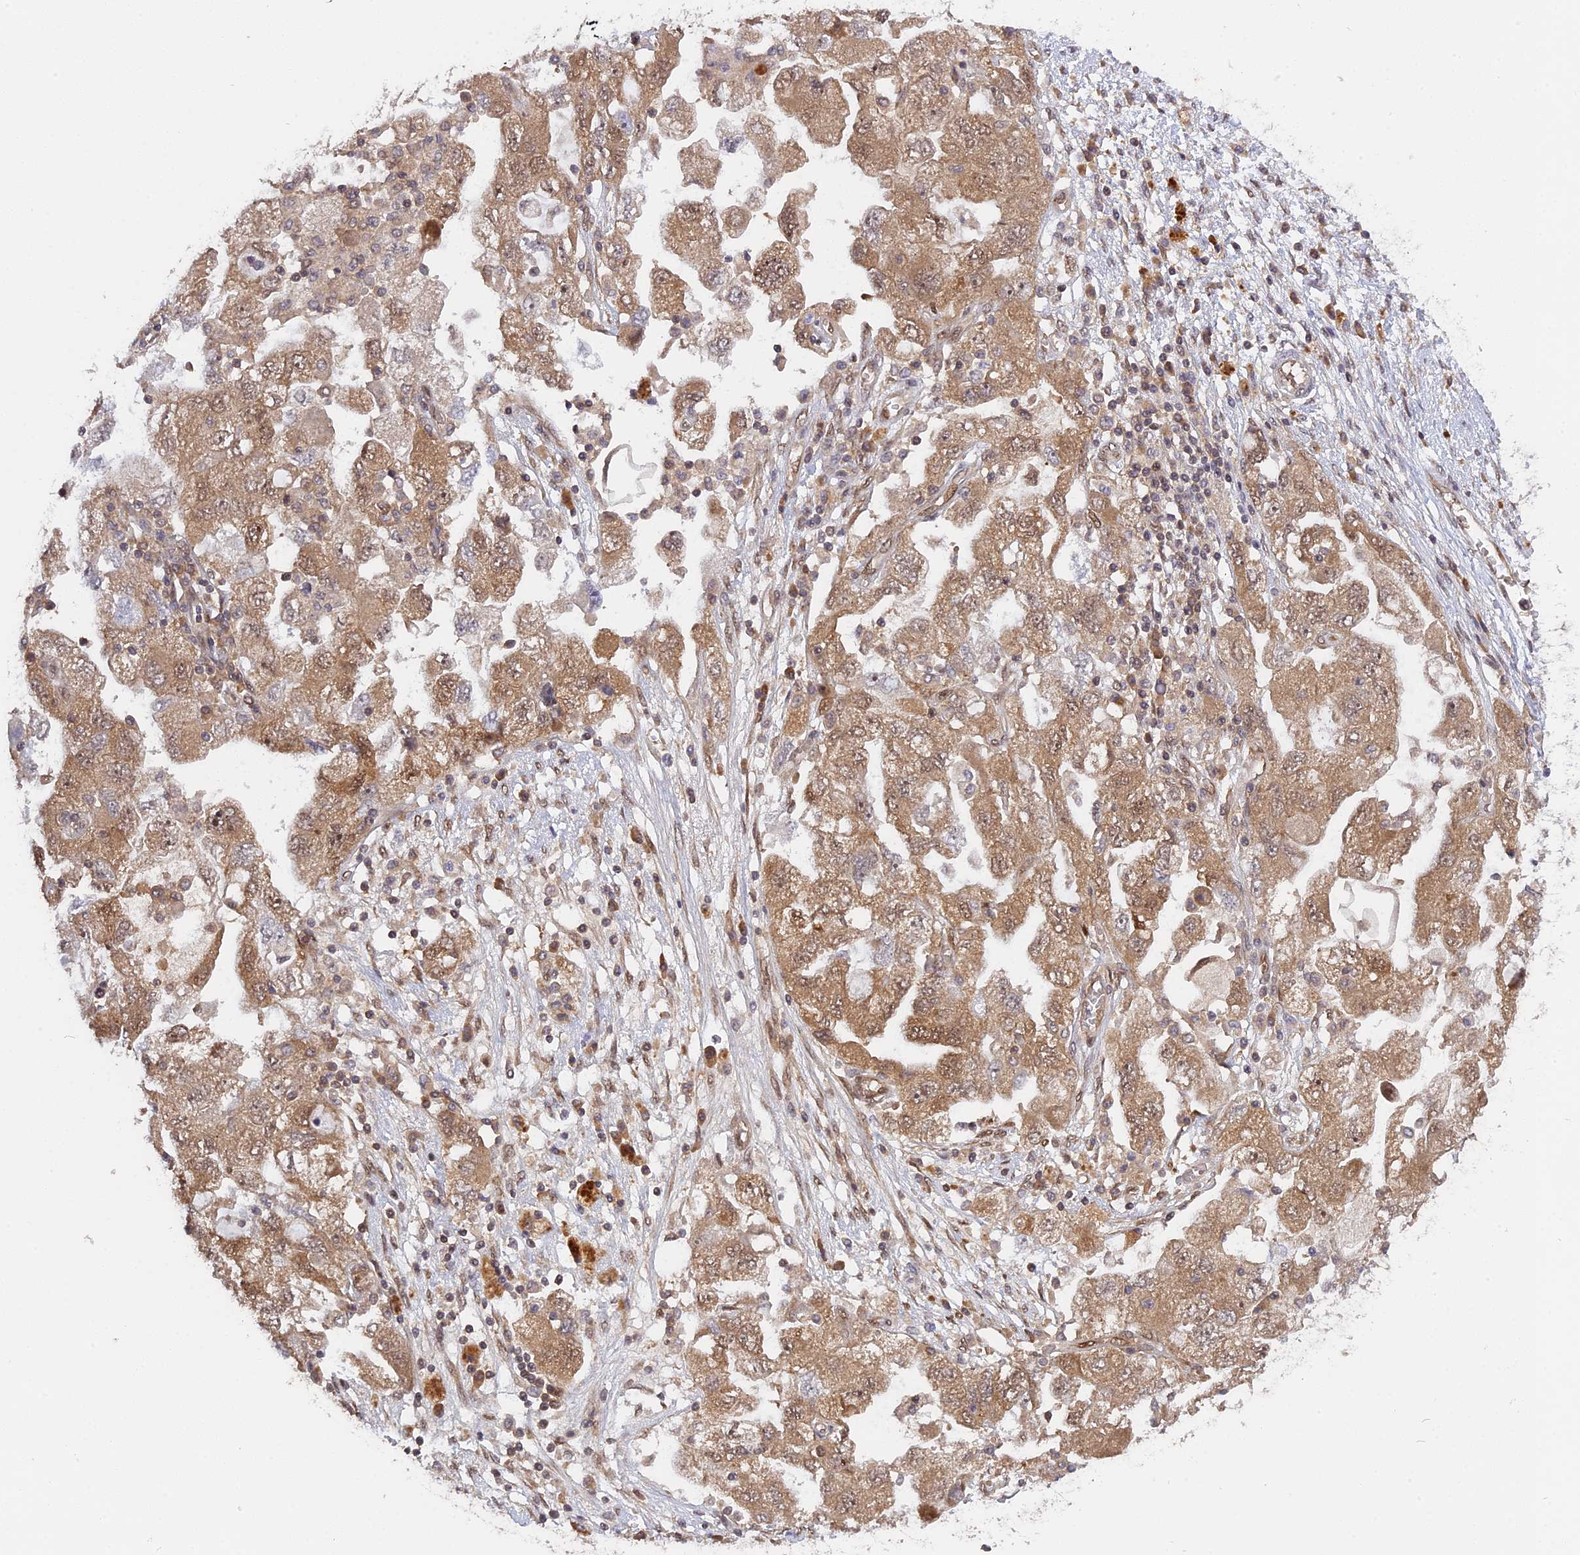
{"staining": {"intensity": "moderate", "quantity": ">75%", "location": "cytoplasmic/membranous,nuclear"}, "tissue": "ovarian cancer", "cell_type": "Tumor cells", "image_type": "cancer", "snomed": [{"axis": "morphology", "description": "Carcinoma, NOS"}, {"axis": "morphology", "description": "Cystadenocarcinoma, serous, NOS"}, {"axis": "topography", "description": "Ovary"}], "caption": "DAB immunohistochemical staining of human carcinoma (ovarian) exhibits moderate cytoplasmic/membranous and nuclear protein positivity in about >75% of tumor cells. (Brightfield microscopy of DAB IHC at high magnification).", "gene": "ZNF428", "patient": {"sex": "female", "age": 69}}